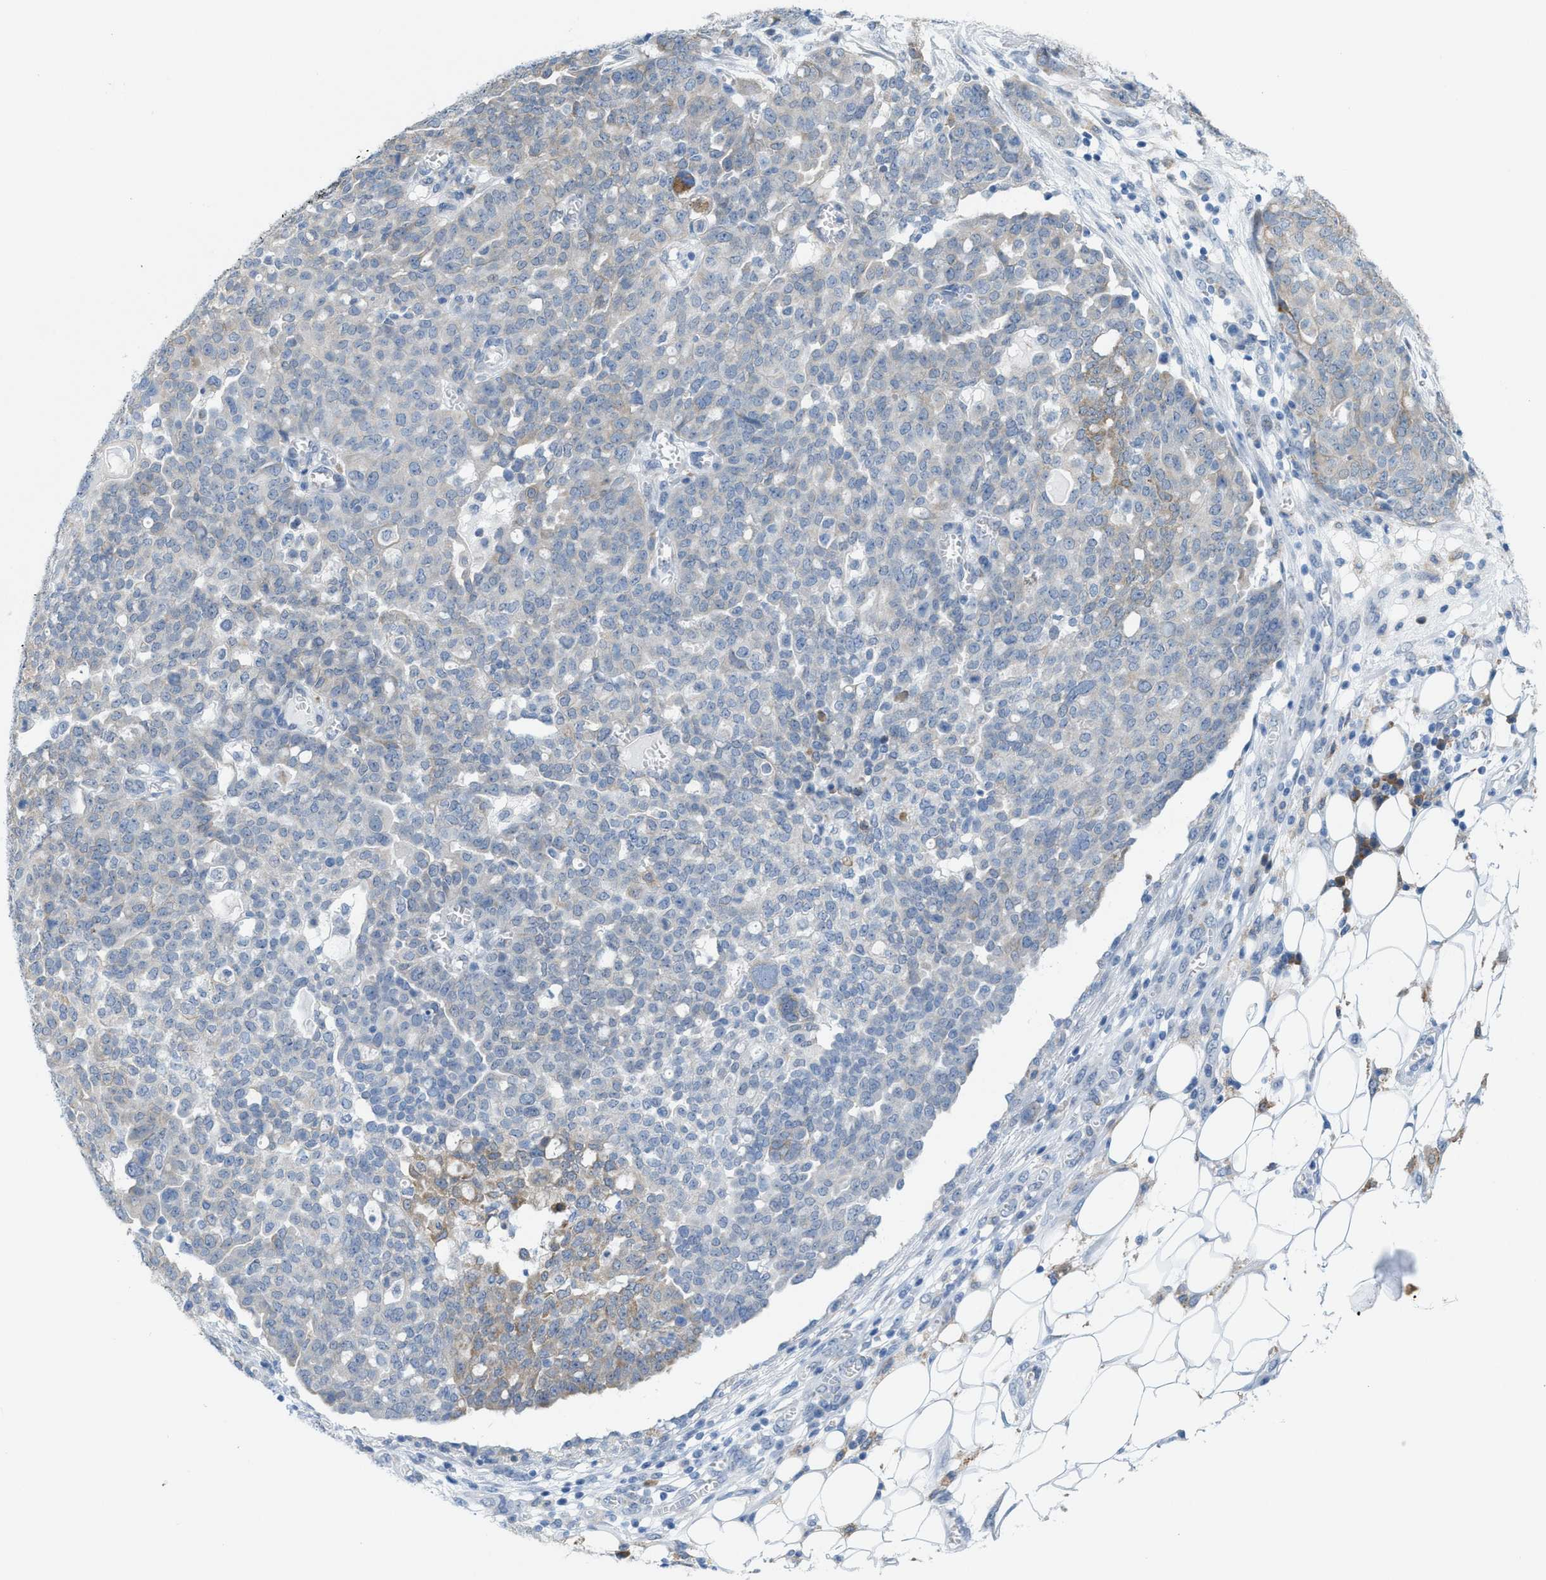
{"staining": {"intensity": "moderate", "quantity": "<25%", "location": "cytoplasmic/membranous"}, "tissue": "ovarian cancer", "cell_type": "Tumor cells", "image_type": "cancer", "snomed": [{"axis": "morphology", "description": "Cystadenocarcinoma, serous, NOS"}, {"axis": "topography", "description": "Soft tissue"}, {"axis": "topography", "description": "Ovary"}], "caption": "Serous cystadenocarcinoma (ovarian) stained with immunohistochemistry exhibits moderate cytoplasmic/membranous staining in approximately <25% of tumor cells.", "gene": "KIFC3", "patient": {"sex": "female", "age": 57}}